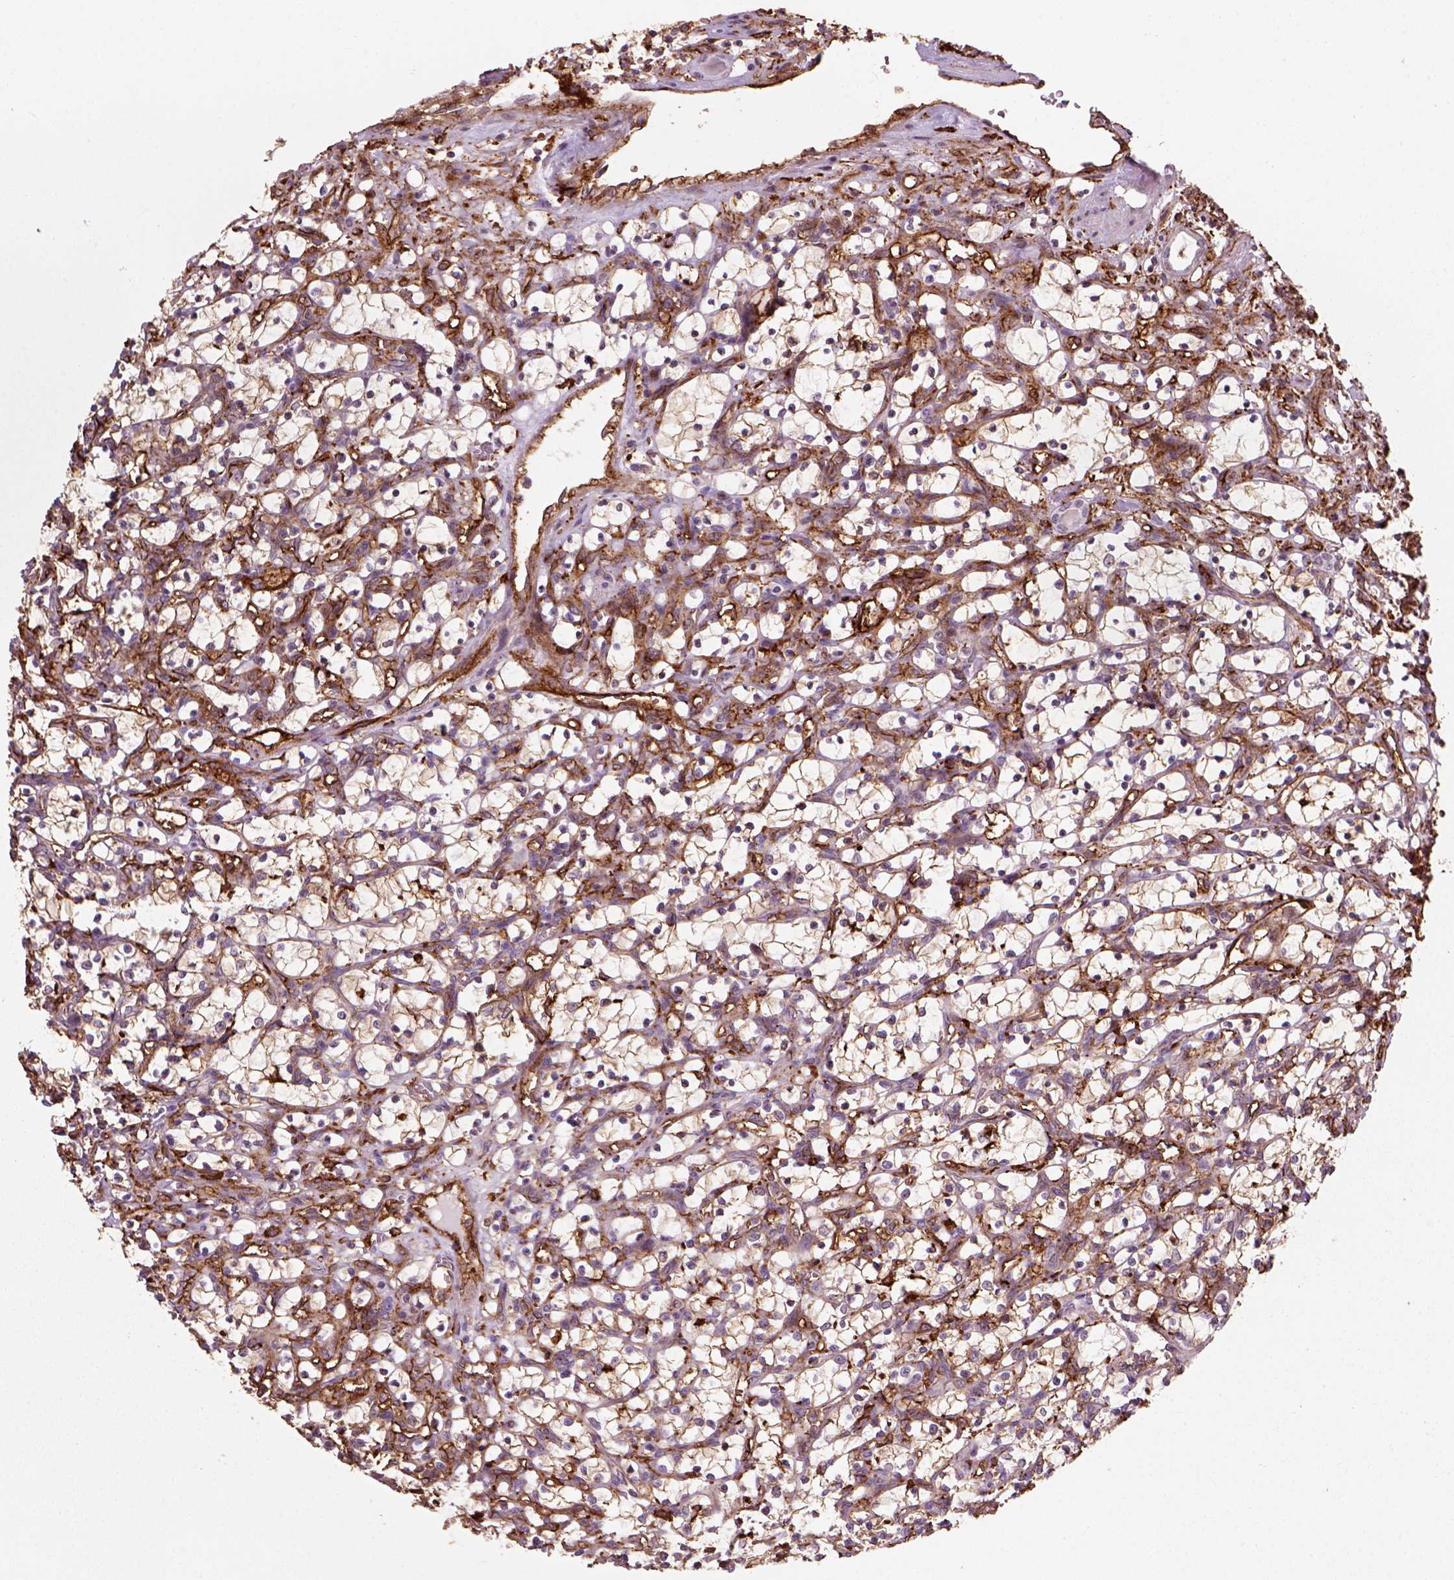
{"staining": {"intensity": "moderate", "quantity": "25%-75%", "location": "cytoplasmic/membranous"}, "tissue": "renal cancer", "cell_type": "Tumor cells", "image_type": "cancer", "snomed": [{"axis": "morphology", "description": "Adenocarcinoma, NOS"}, {"axis": "topography", "description": "Kidney"}], "caption": "This photomicrograph displays immunohistochemistry staining of human renal cancer, with medium moderate cytoplasmic/membranous positivity in approximately 25%-75% of tumor cells.", "gene": "MARCKS", "patient": {"sex": "female", "age": 69}}